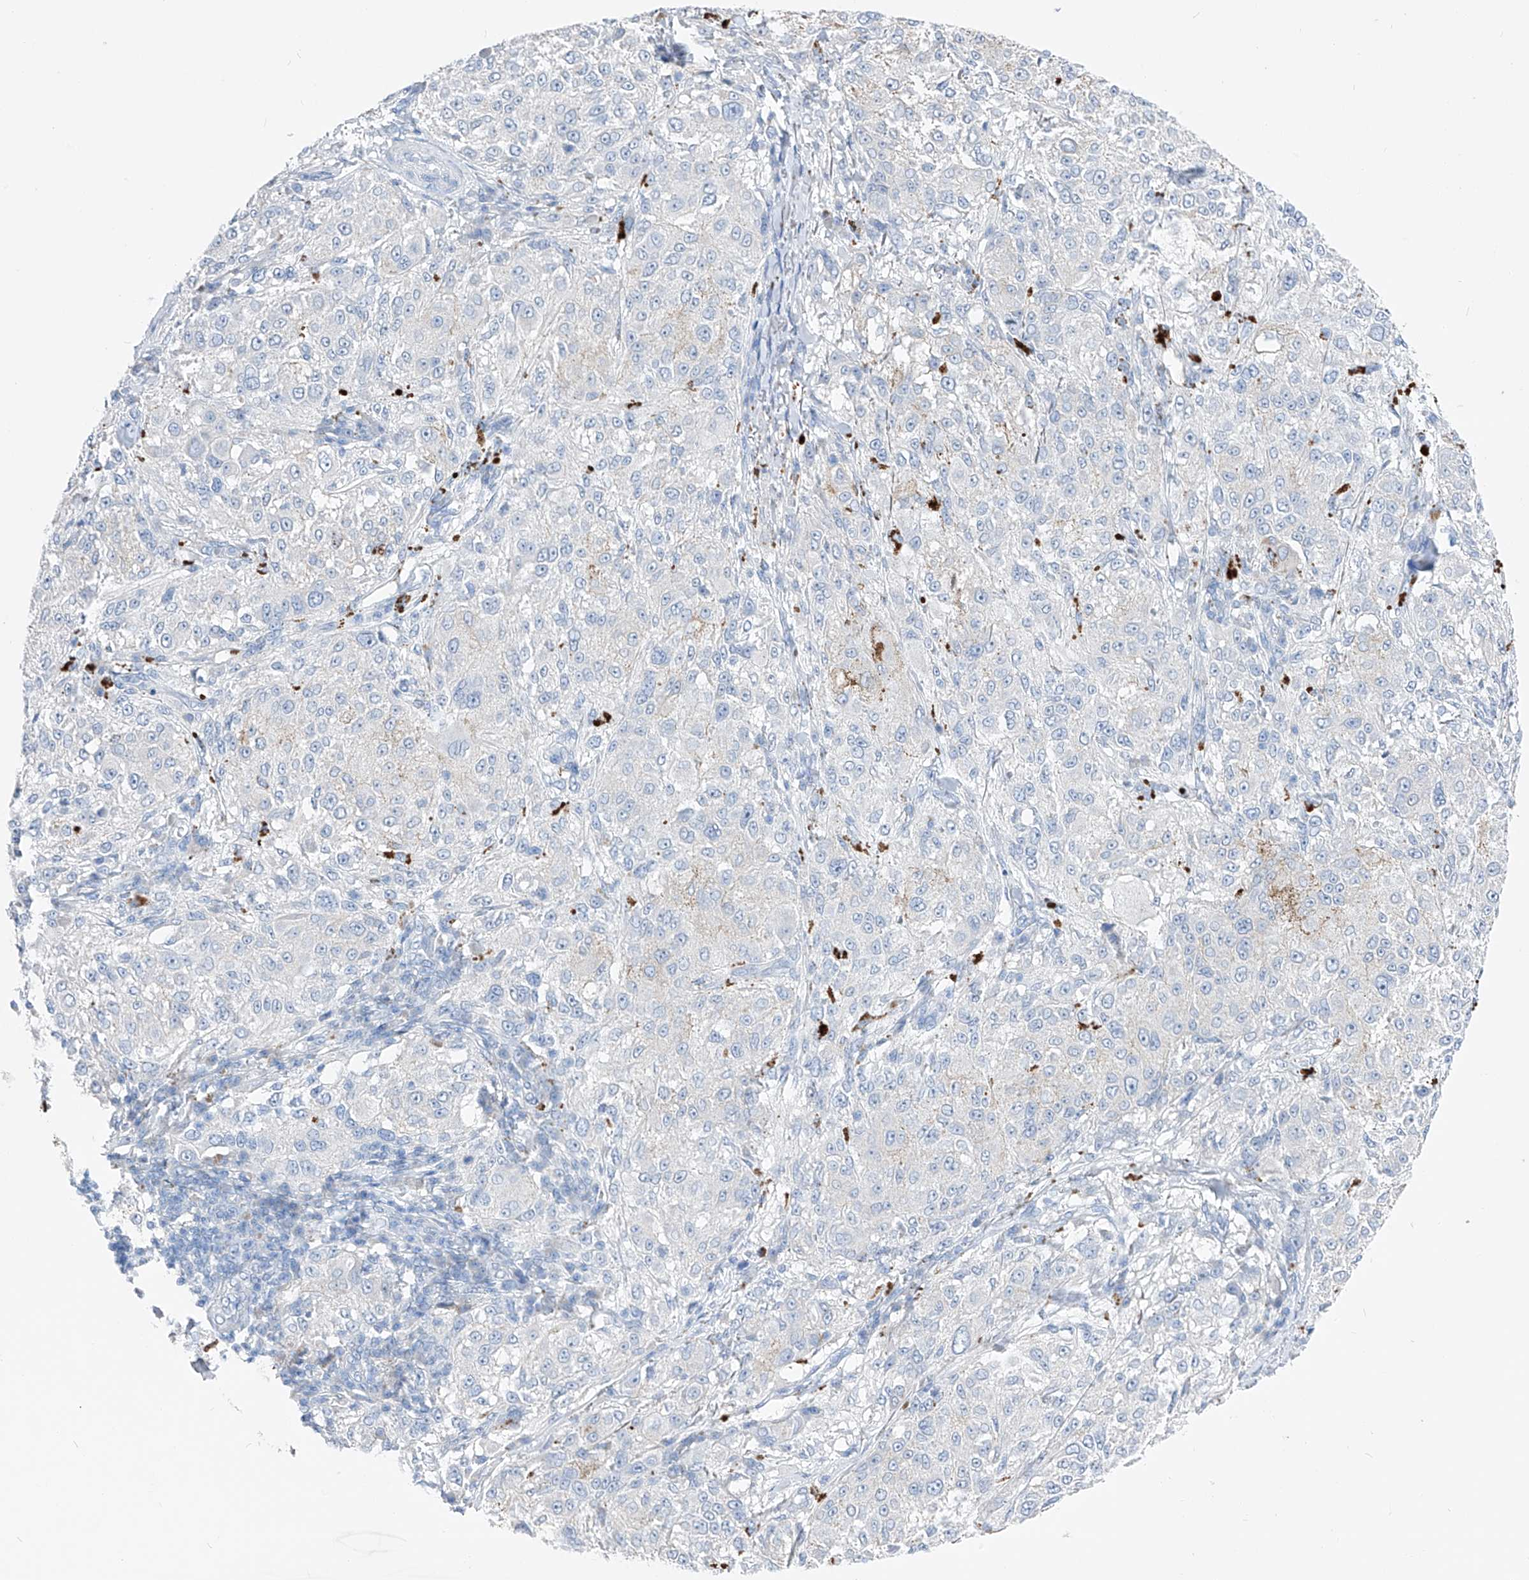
{"staining": {"intensity": "negative", "quantity": "none", "location": "none"}, "tissue": "melanoma", "cell_type": "Tumor cells", "image_type": "cancer", "snomed": [{"axis": "morphology", "description": "Necrosis, NOS"}, {"axis": "morphology", "description": "Malignant melanoma, NOS"}, {"axis": "topography", "description": "Skin"}], "caption": "The immunohistochemistry (IHC) photomicrograph has no significant positivity in tumor cells of malignant melanoma tissue.", "gene": "FRS3", "patient": {"sex": "female", "age": 87}}